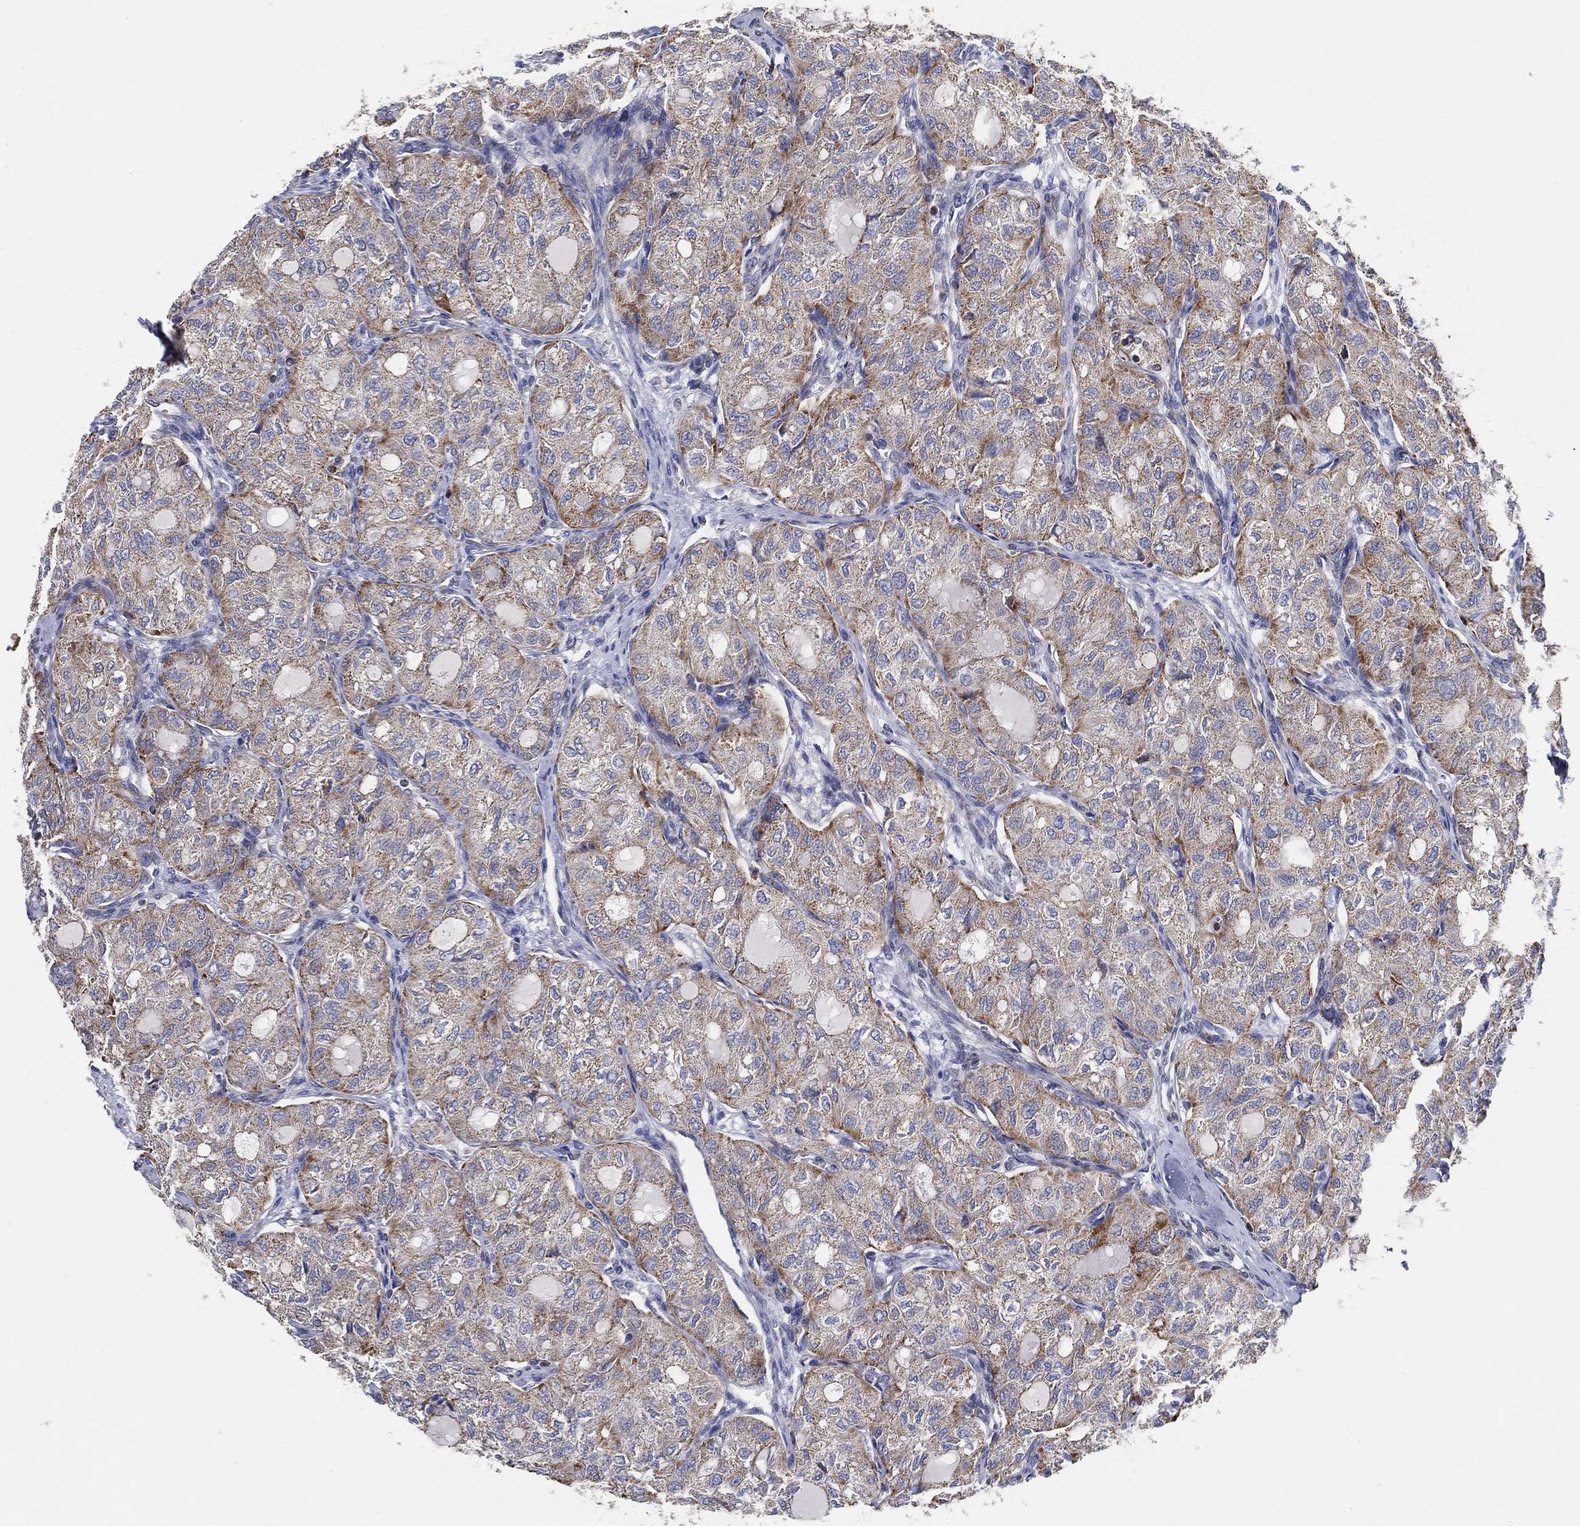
{"staining": {"intensity": "weak", "quantity": "25%-75%", "location": "cytoplasmic/membranous"}, "tissue": "thyroid cancer", "cell_type": "Tumor cells", "image_type": "cancer", "snomed": [{"axis": "morphology", "description": "Follicular adenoma carcinoma, NOS"}, {"axis": "topography", "description": "Thyroid gland"}], "caption": "A photomicrograph of follicular adenoma carcinoma (thyroid) stained for a protein shows weak cytoplasmic/membranous brown staining in tumor cells. The protein is stained brown, and the nuclei are stained in blue (DAB IHC with brightfield microscopy, high magnification).", "gene": "GCAT", "patient": {"sex": "male", "age": 75}}